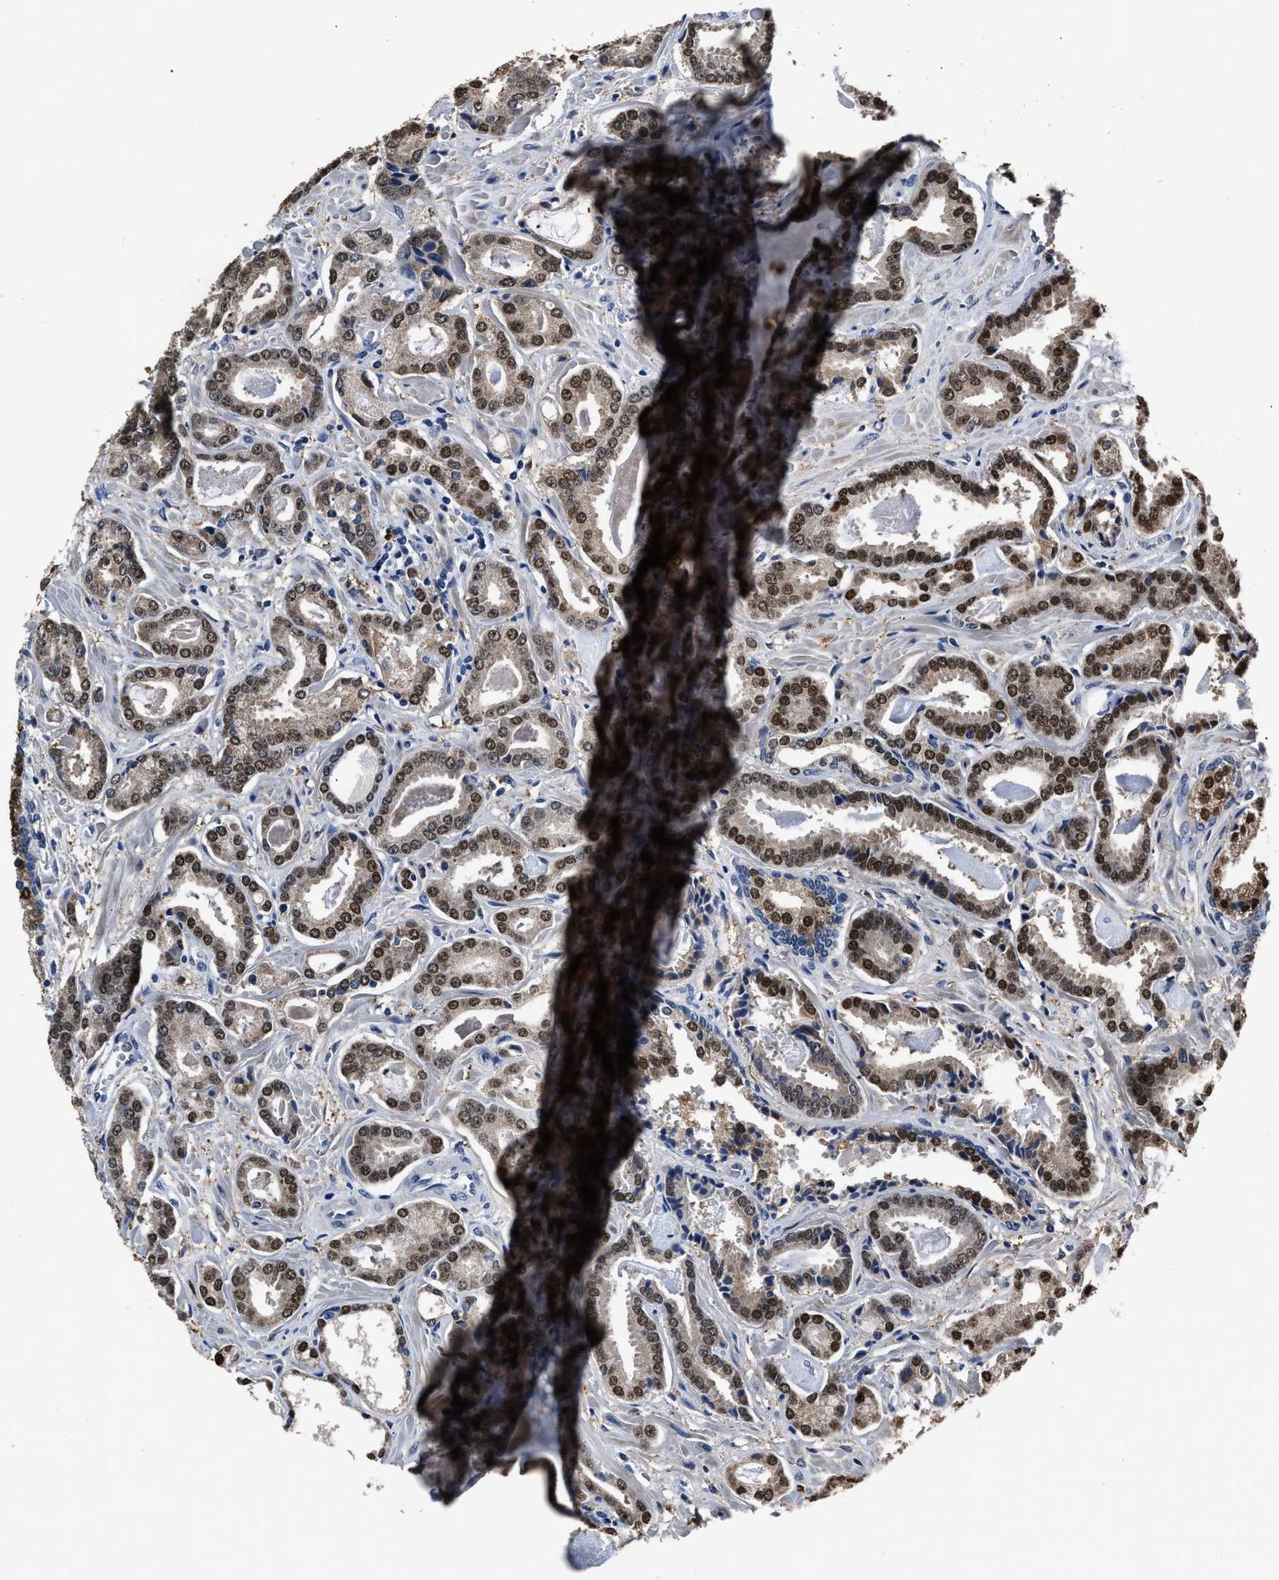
{"staining": {"intensity": "strong", "quantity": ">75%", "location": "nuclear"}, "tissue": "prostate cancer", "cell_type": "Tumor cells", "image_type": "cancer", "snomed": [{"axis": "morphology", "description": "Adenocarcinoma, Low grade"}, {"axis": "topography", "description": "Prostate"}], "caption": "Adenocarcinoma (low-grade) (prostate) stained with a protein marker demonstrates strong staining in tumor cells.", "gene": "NSUN5", "patient": {"sex": "male", "age": 53}}